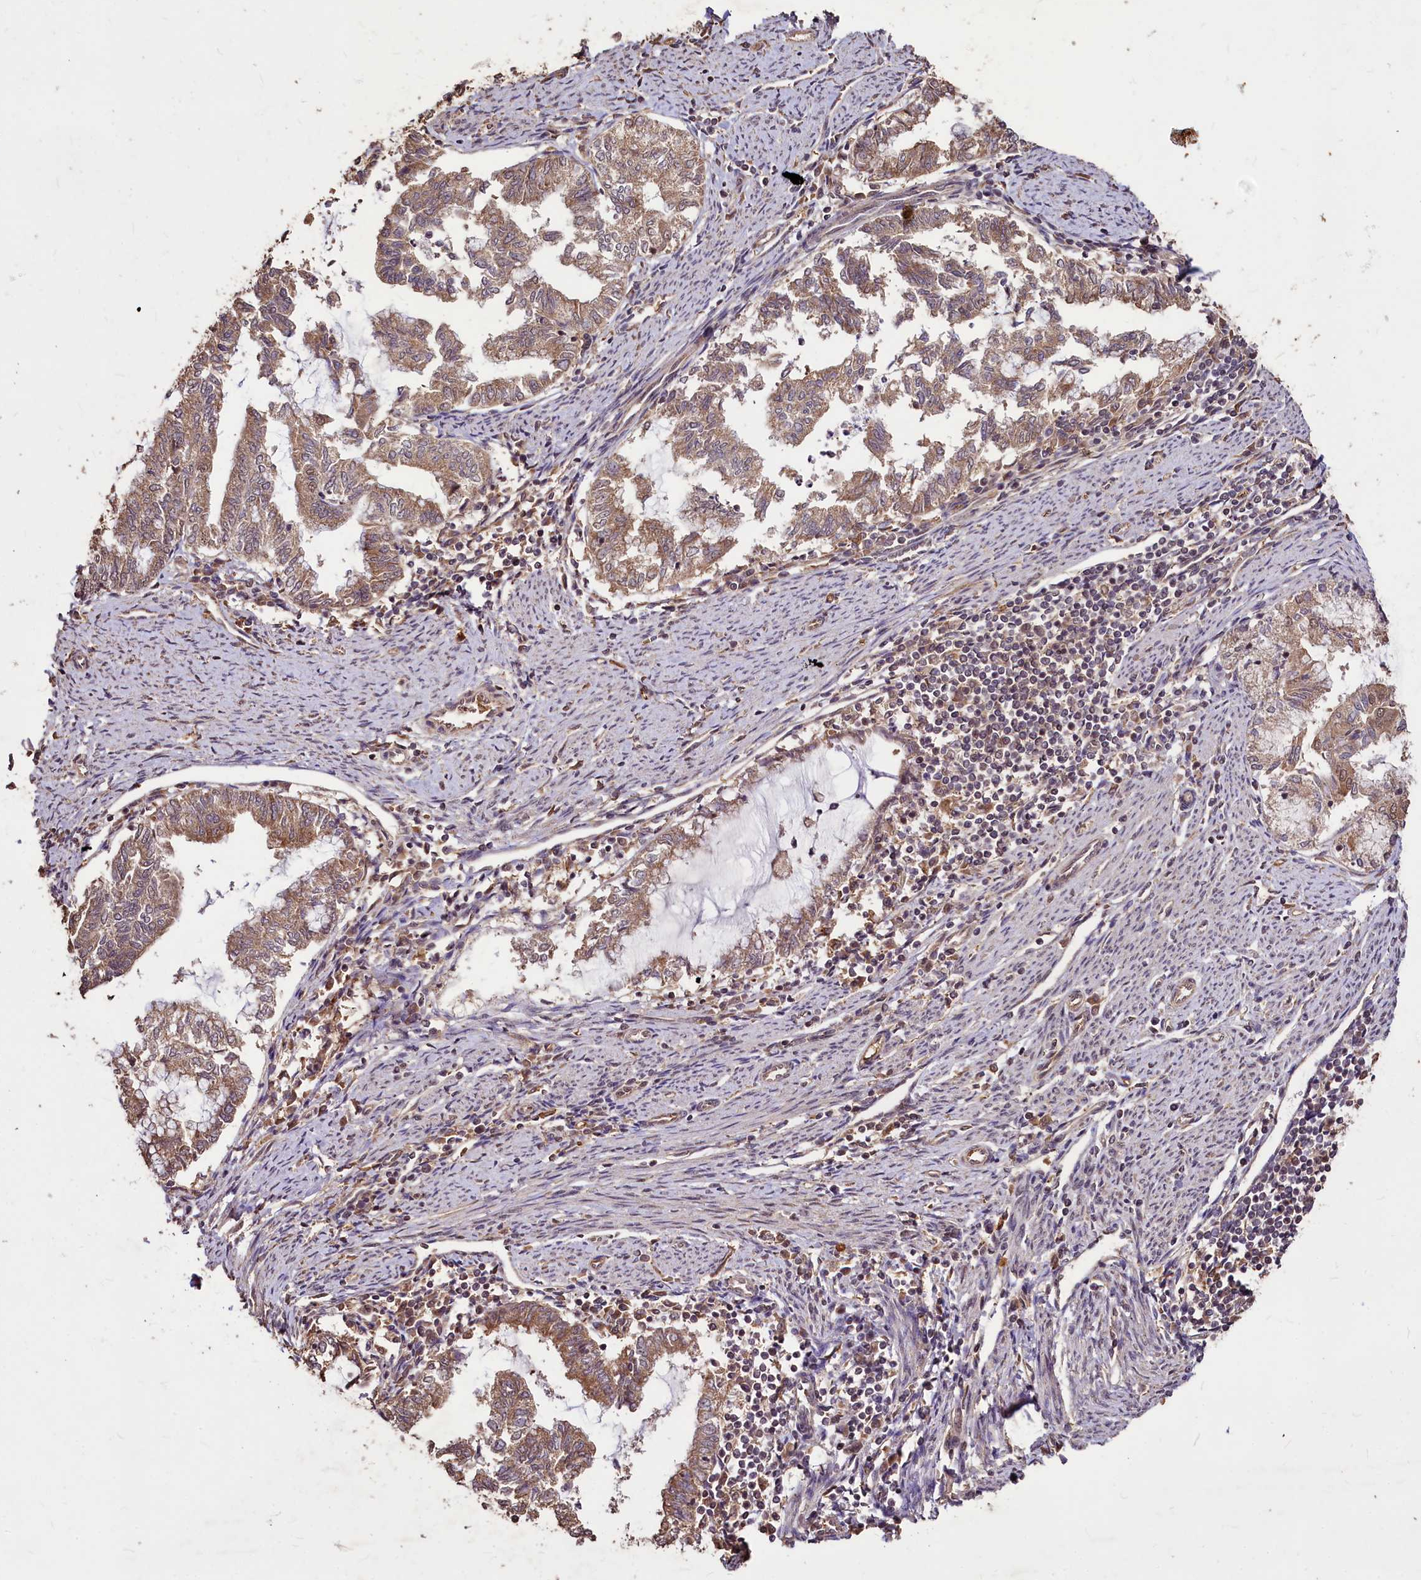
{"staining": {"intensity": "moderate", "quantity": ">75%", "location": "cytoplasmic/membranous"}, "tissue": "endometrial cancer", "cell_type": "Tumor cells", "image_type": "cancer", "snomed": [{"axis": "morphology", "description": "Adenocarcinoma, NOS"}, {"axis": "topography", "description": "Endometrium"}], "caption": "Tumor cells exhibit medium levels of moderate cytoplasmic/membranous staining in about >75% of cells in adenocarcinoma (endometrial).", "gene": "VPS51", "patient": {"sex": "female", "age": 79}}